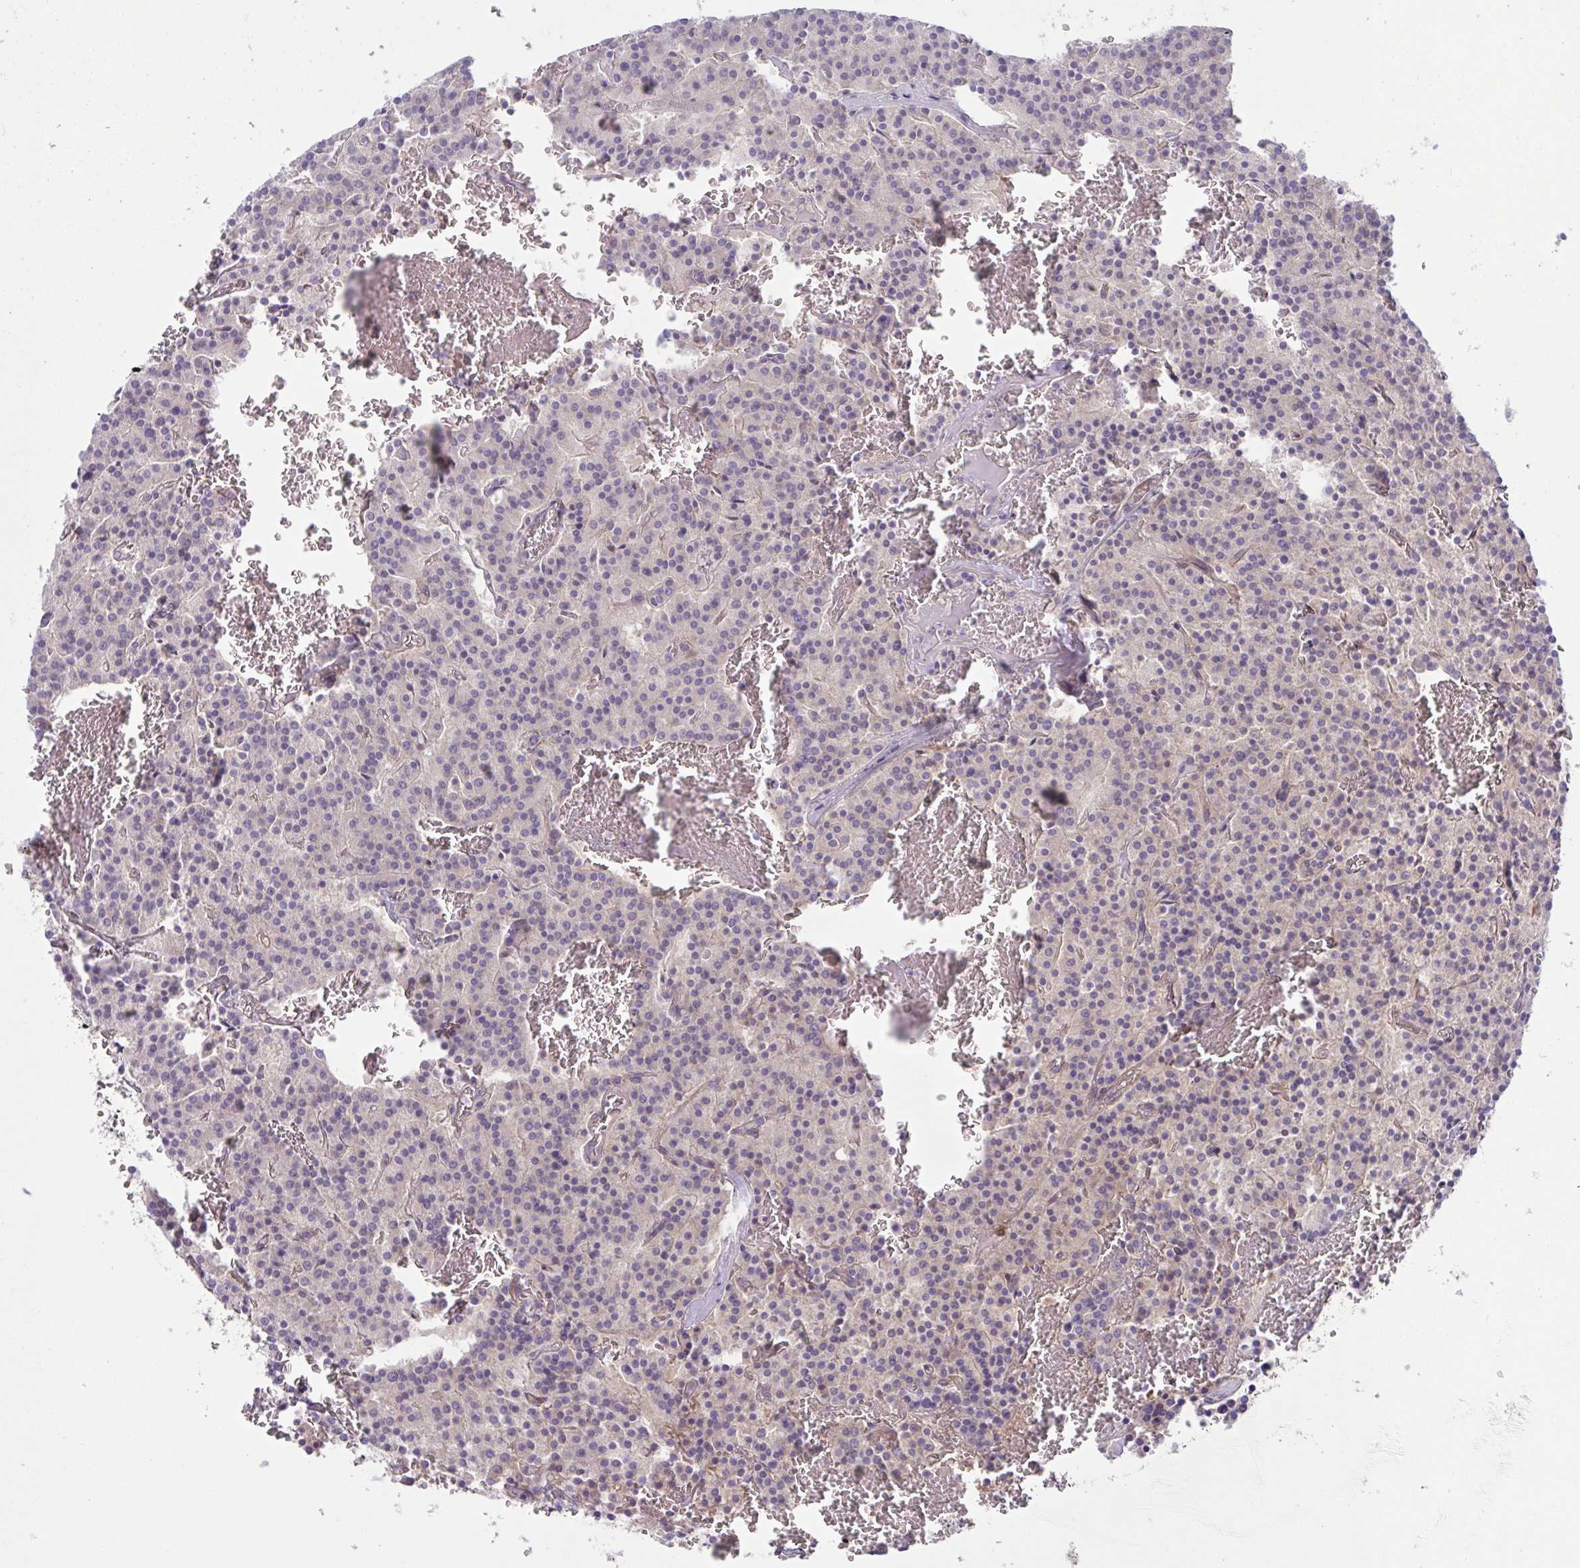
{"staining": {"intensity": "weak", "quantity": "<25%", "location": "nuclear"}, "tissue": "carcinoid", "cell_type": "Tumor cells", "image_type": "cancer", "snomed": [{"axis": "morphology", "description": "Carcinoid, malignant, NOS"}, {"axis": "topography", "description": "Lung"}], "caption": "Immunohistochemistry of carcinoid (malignant) shows no positivity in tumor cells.", "gene": "TTC7B", "patient": {"sex": "male", "age": 70}}